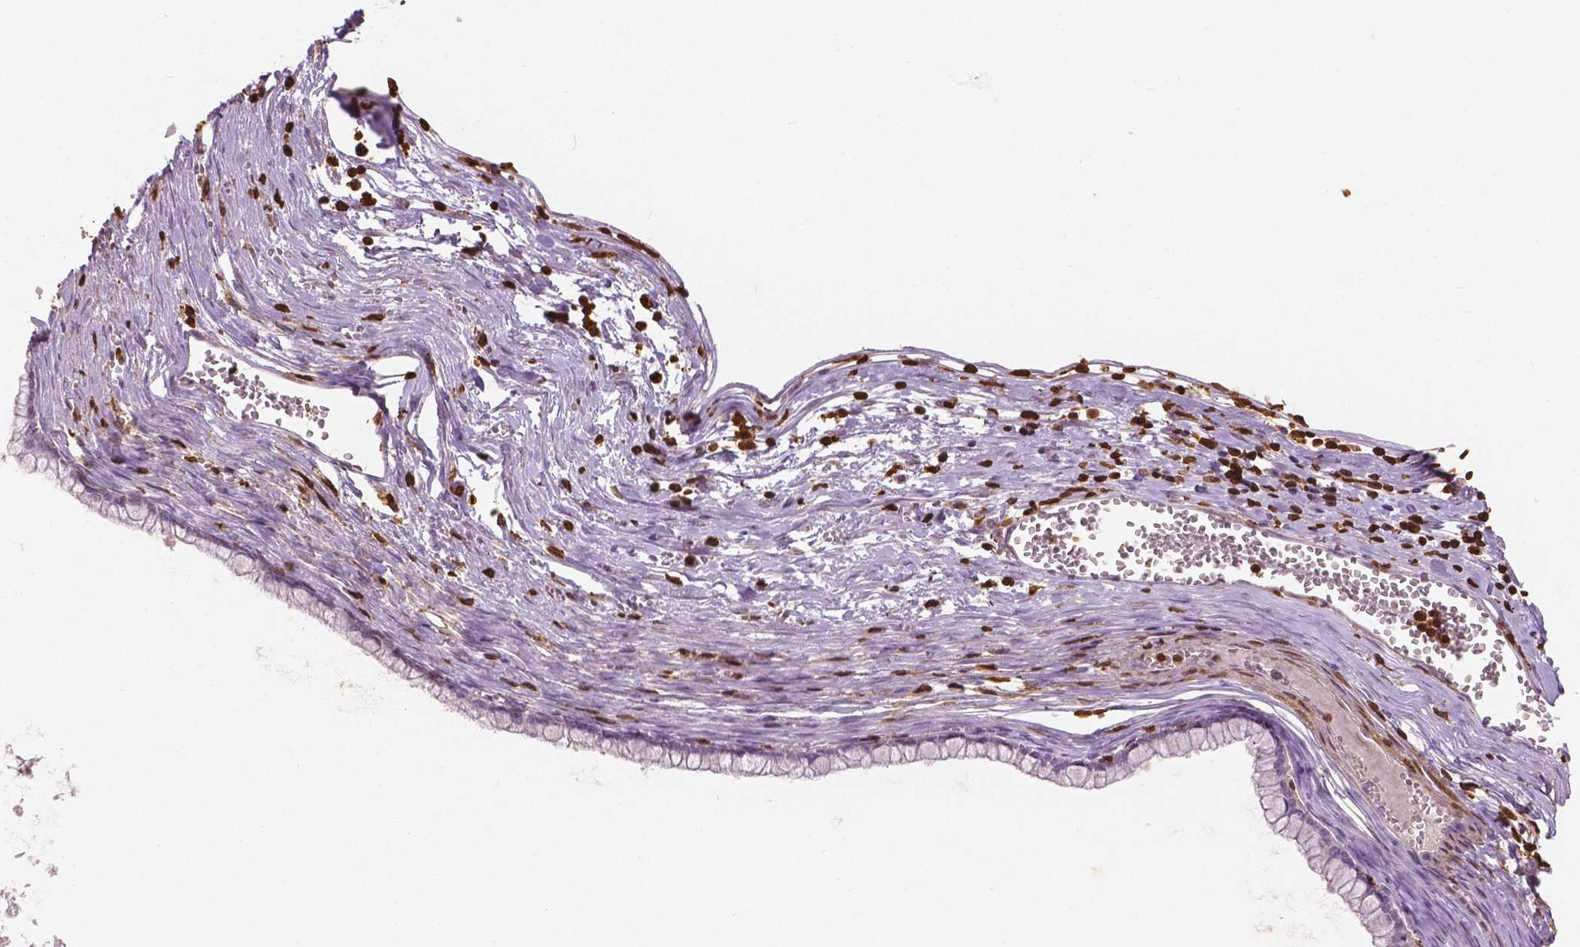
{"staining": {"intensity": "negative", "quantity": "none", "location": "none"}, "tissue": "ovarian cancer", "cell_type": "Tumor cells", "image_type": "cancer", "snomed": [{"axis": "morphology", "description": "Cystadenocarcinoma, mucinous, NOS"}, {"axis": "topography", "description": "Ovary"}], "caption": "Immunohistochemical staining of mucinous cystadenocarcinoma (ovarian) shows no significant staining in tumor cells. (DAB IHC, high magnification).", "gene": "S100A4", "patient": {"sex": "female", "age": 67}}